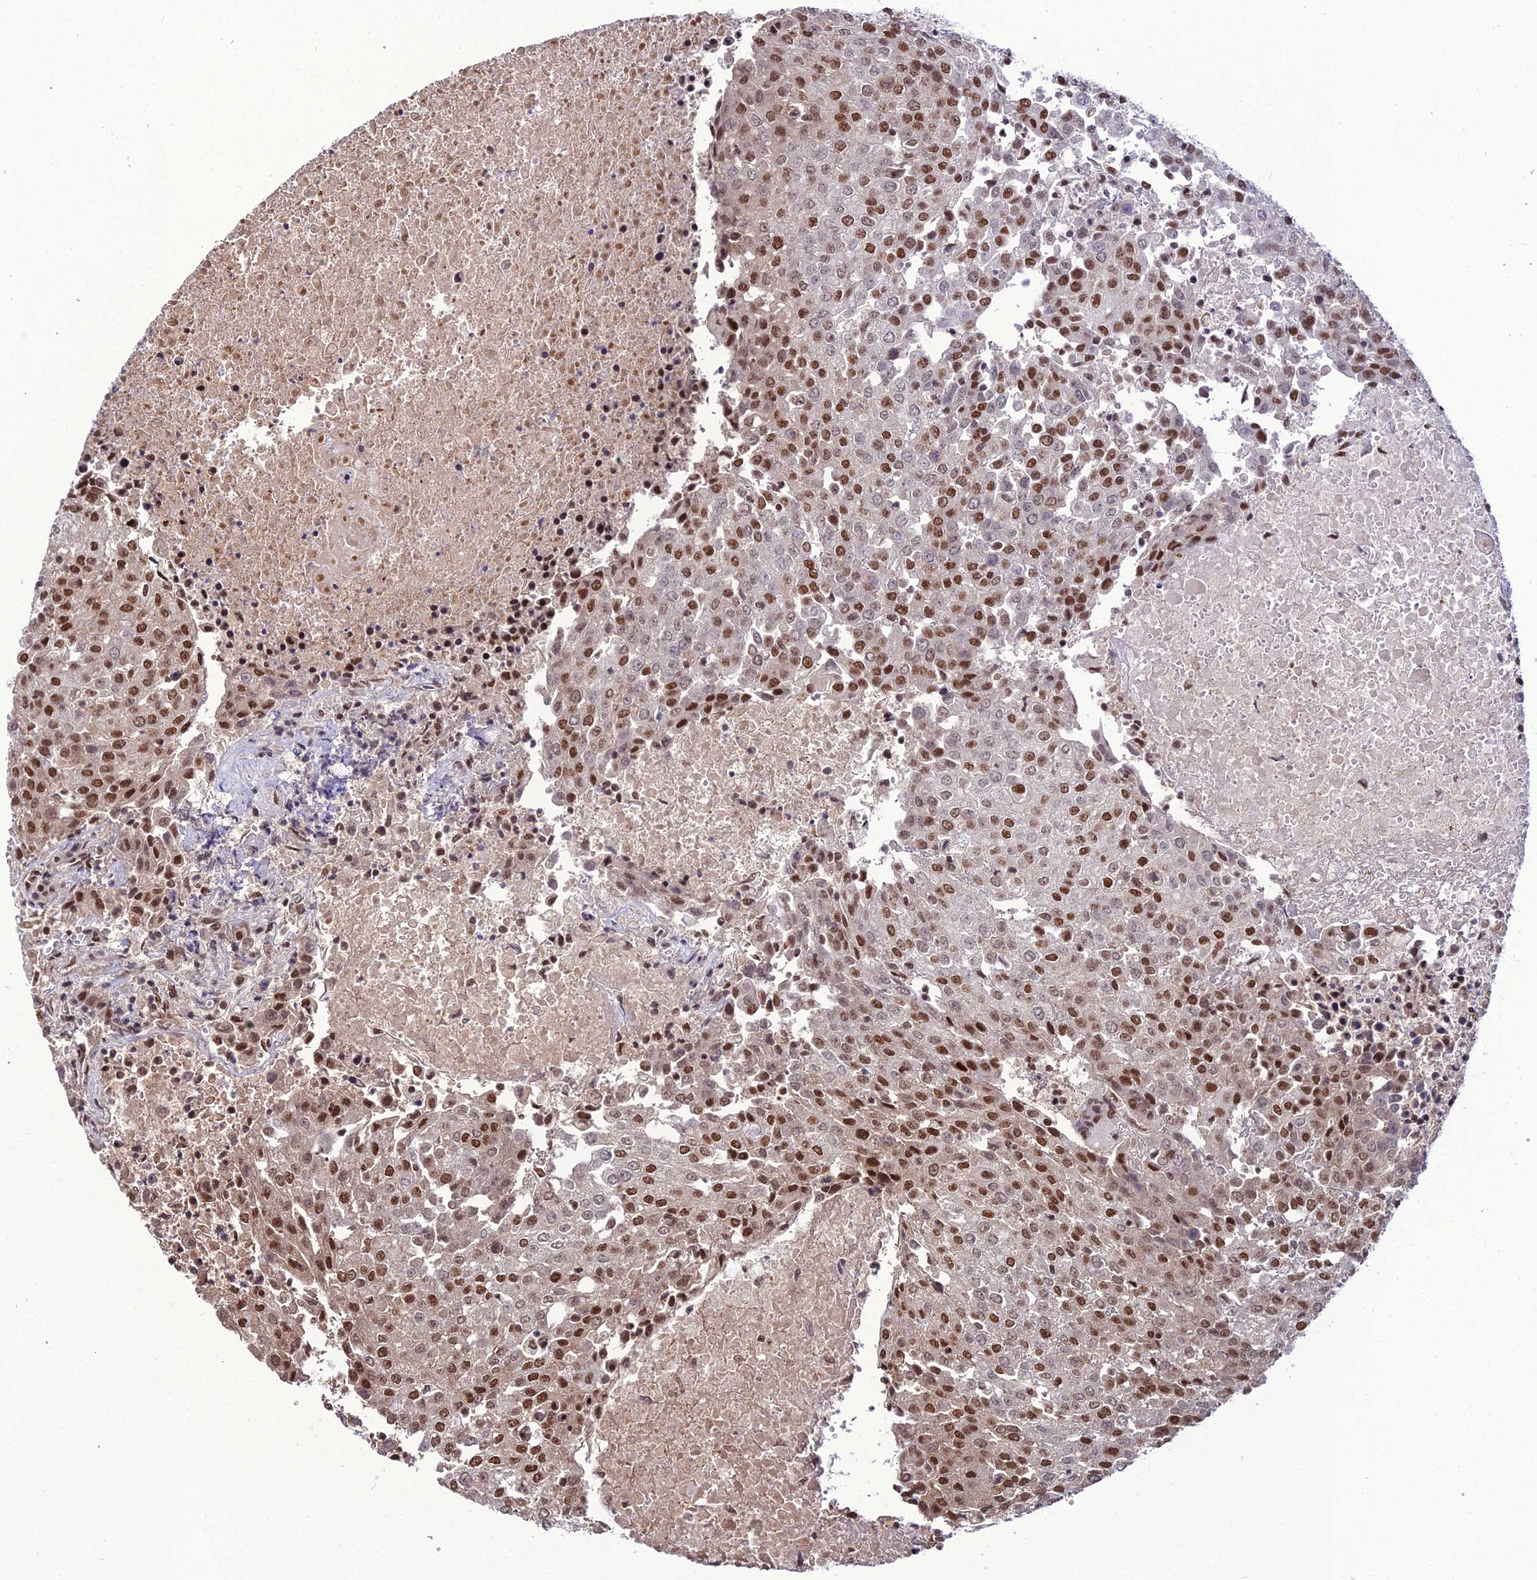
{"staining": {"intensity": "strong", "quantity": "25%-75%", "location": "nuclear"}, "tissue": "urothelial cancer", "cell_type": "Tumor cells", "image_type": "cancer", "snomed": [{"axis": "morphology", "description": "Urothelial carcinoma, High grade"}, {"axis": "topography", "description": "Urinary bladder"}], "caption": "A high amount of strong nuclear staining is present in about 25%-75% of tumor cells in urothelial cancer tissue. (Brightfield microscopy of DAB IHC at high magnification).", "gene": "RBM12", "patient": {"sex": "female", "age": 85}}